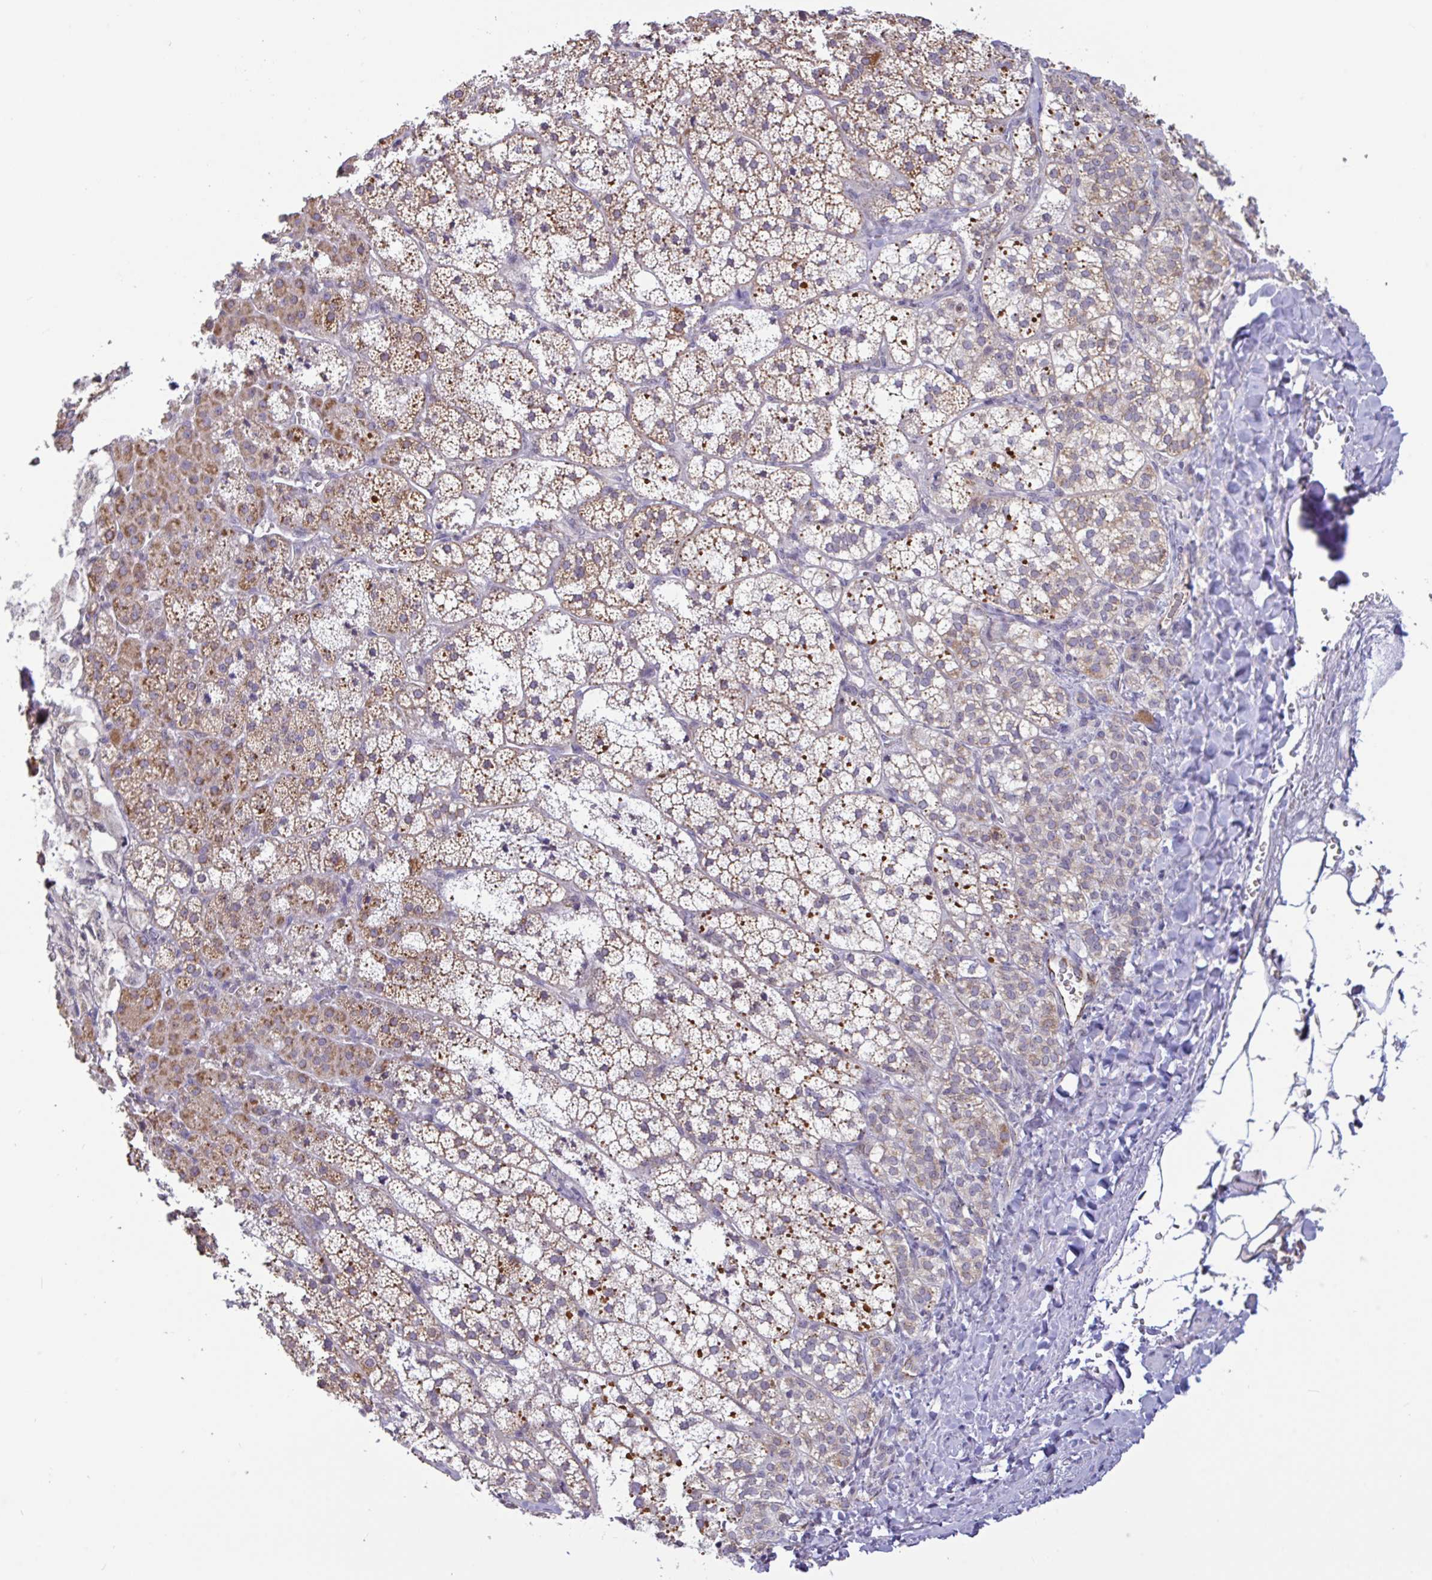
{"staining": {"intensity": "moderate", "quantity": ">75%", "location": "cytoplasmic/membranous"}, "tissue": "adrenal gland", "cell_type": "Glandular cells", "image_type": "normal", "snomed": [{"axis": "morphology", "description": "Normal tissue, NOS"}, {"axis": "topography", "description": "Adrenal gland"}], "caption": "Protein expression analysis of benign adrenal gland displays moderate cytoplasmic/membranous expression in about >75% of glandular cells.", "gene": "PLCD4", "patient": {"sex": "male", "age": 53}}